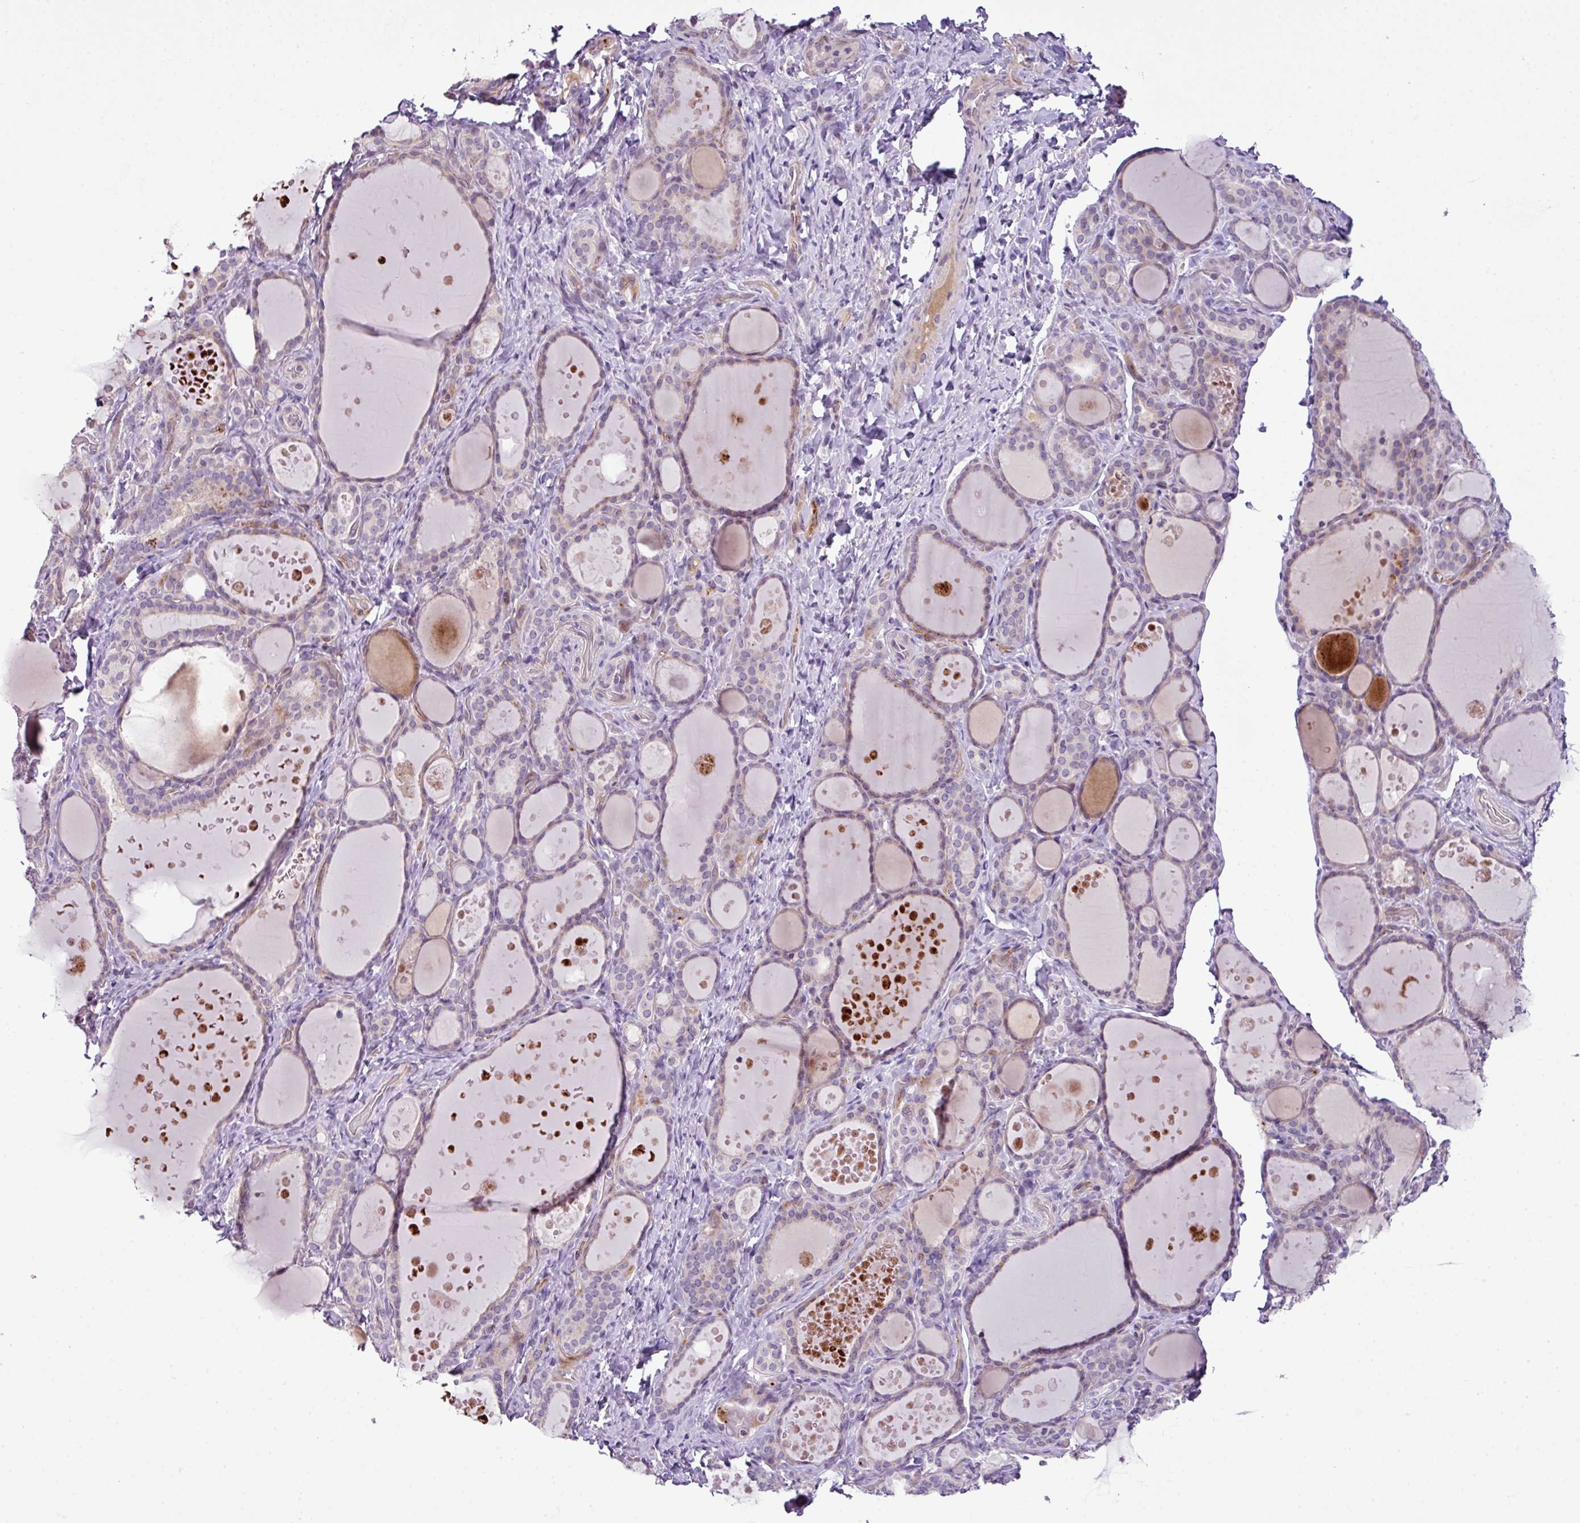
{"staining": {"intensity": "weak", "quantity": "<25%", "location": "cytoplasmic/membranous"}, "tissue": "thyroid gland", "cell_type": "Glandular cells", "image_type": "normal", "snomed": [{"axis": "morphology", "description": "Normal tissue, NOS"}, {"axis": "topography", "description": "Thyroid gland"}], "caption": "This is a photomicrograph of immunohistochemistry (IHC) staining of normal thyroid gland, which shows no positivity in glandular cells.", "gene": "DNAJB13", "patient": {"sex": "female", "age": 46}}